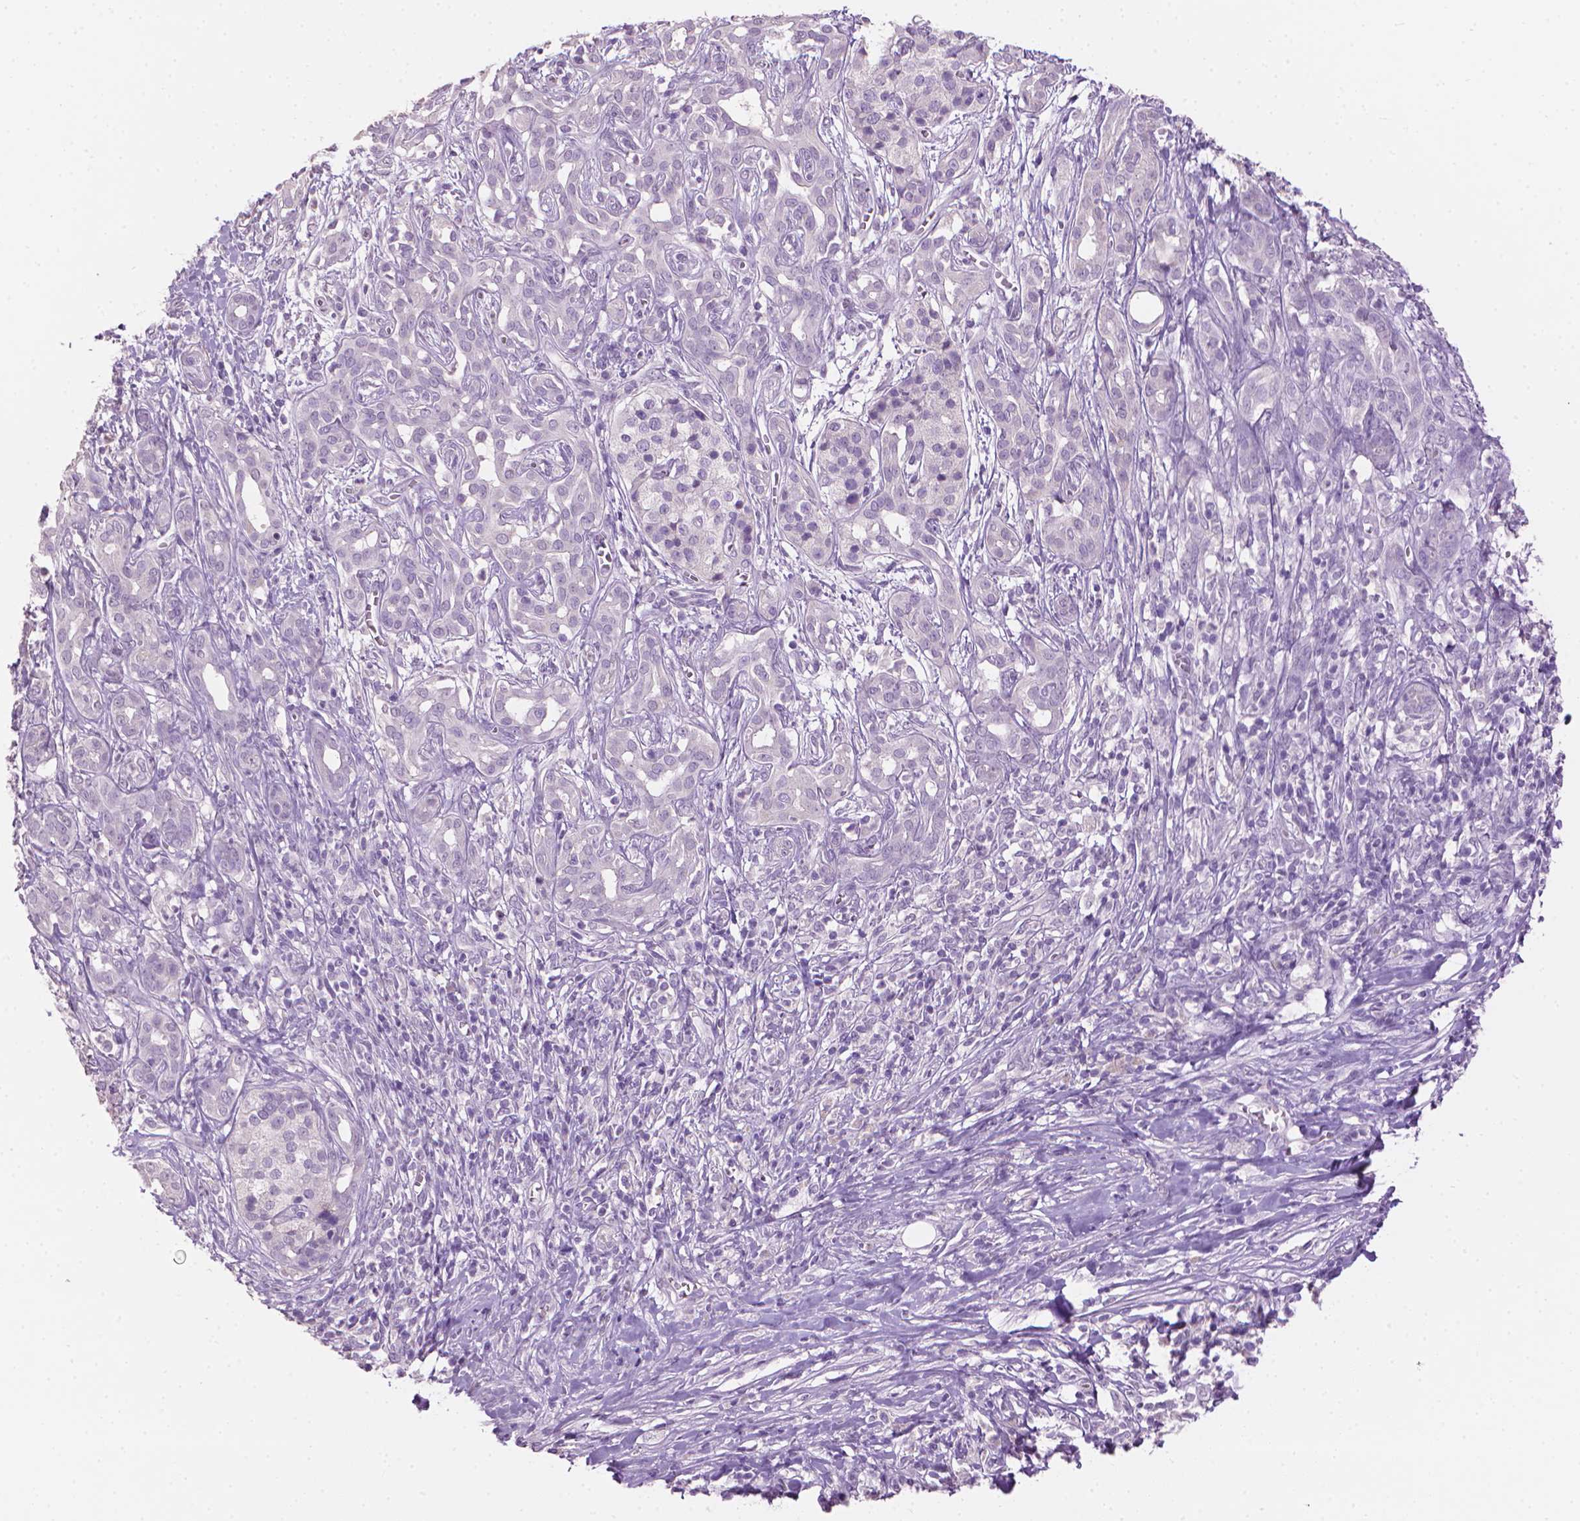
{"staining": {"intensity": "negative", "quantity": "none", "location": "none"}, "tissue": "pancreatic cancer", "cell_type": "Tumor cells", "image_type": "cancer", "snomed": [{"axis": "morphology", "description": "Adenocarcinoma, NOS"}, {"axis": "topography", "description": "Pancreas"}], "caption": "A histopathology image of human pancreatic cancer is negative for staining in tumor cells.", "gene": "MLANA", "patient": {"sex": "male", "age": 61}}